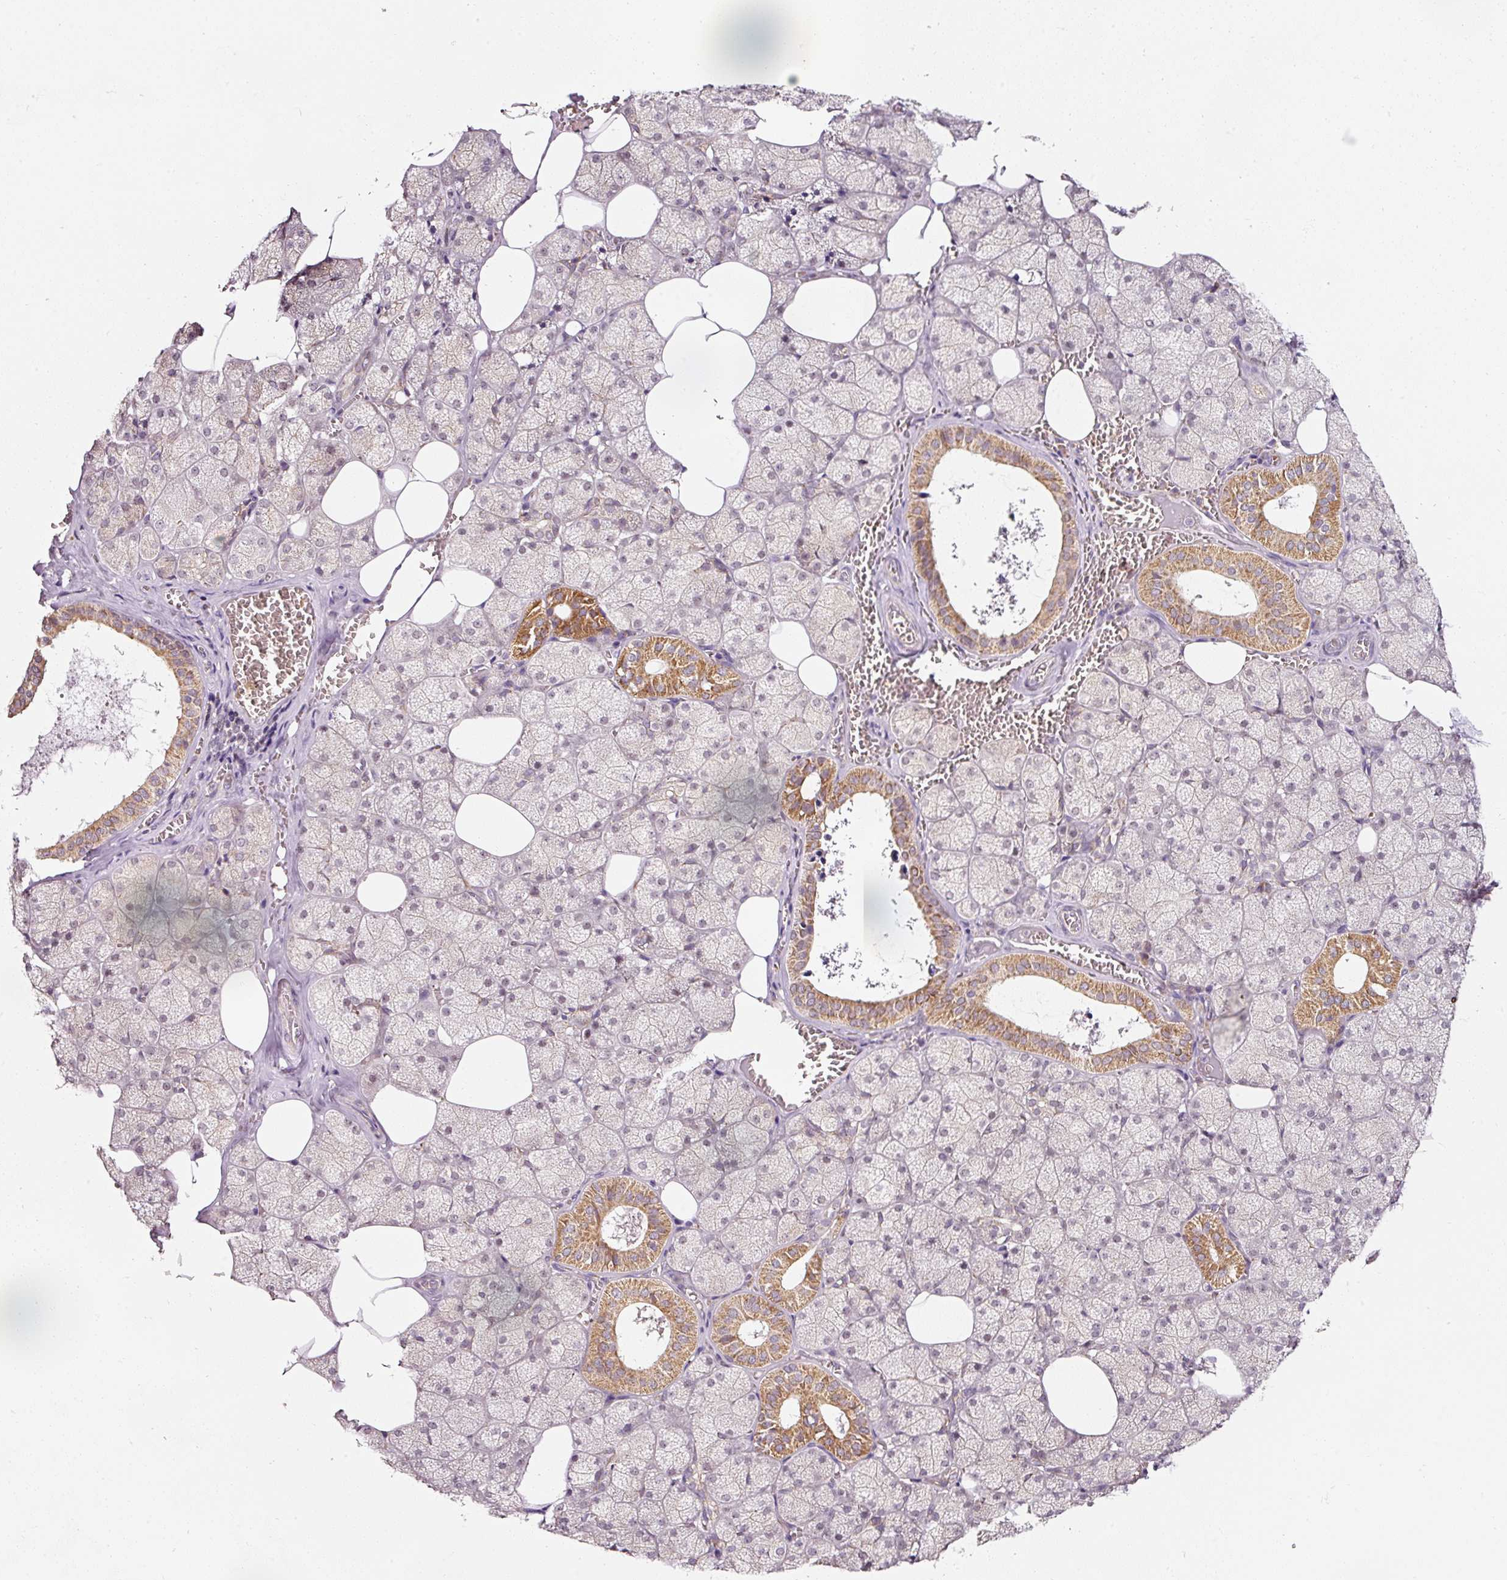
{"staining": {"intensity": "moderate", "quantity": "25%-75%", "location": "cytoplasmic/membranous"}, "tissue": "salivary gland", "cell_type": "Glandular cells", "image_type": "normal", "snomed": [{"axis": "morphology", "description": "Normal tissue, NOS"}, {"axis": "topography", "description": "Salivary gland"}, {"axis": "topography", "description": "Peripheral nerve tissue"}], "caption": "DAB immunohistochemical staining of normal human salivary gland shows moderate cytoplasmic/membranous protein expression in about 25%-75% of glandular cells.", "gene": "ZNF460", "patient": {"sex": "male", "age": 38}}